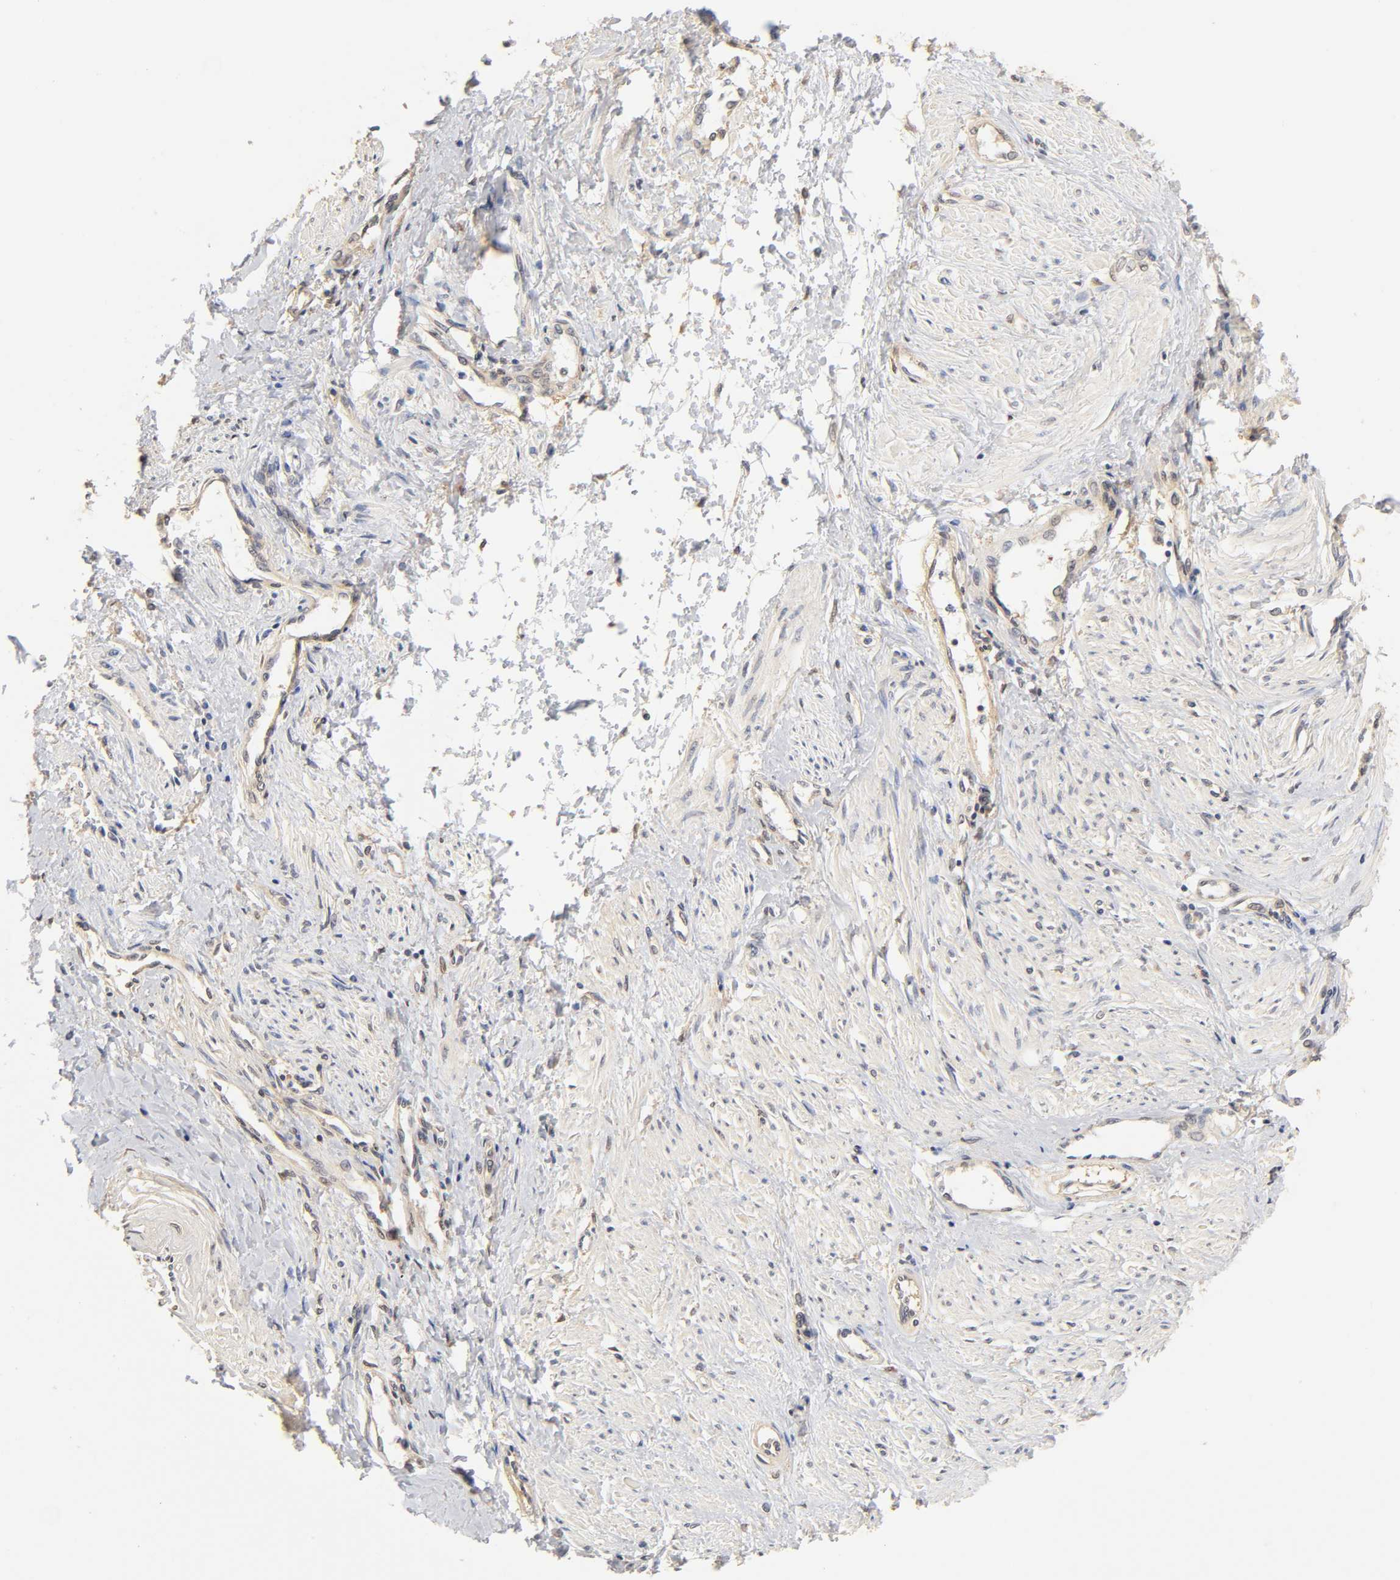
{"staining": {"intensity": "weak", "quantity": "25%-75%", "location": "cytoplasmic/membranous"}, "tissue": "smooth muscle", "cell_type": "Smooth muscle cells", "image_type": "normal", "snomed": [{"axis": "morphology", "description": "Normal tissue, NOS"}, {"axis": "topography", "description": "Smooth muscle"}, {"axis": "topography", "description": "Uterus"}], "caption": "Immunohistochemical staining of benign human smooth muscle demonstrates low levels of weak cytoplasmic/membranous staining in about 25%-75% of smooth muscle cells.", "gene": "PDE5A", "patient": {"sex": "female", "age": 39}}